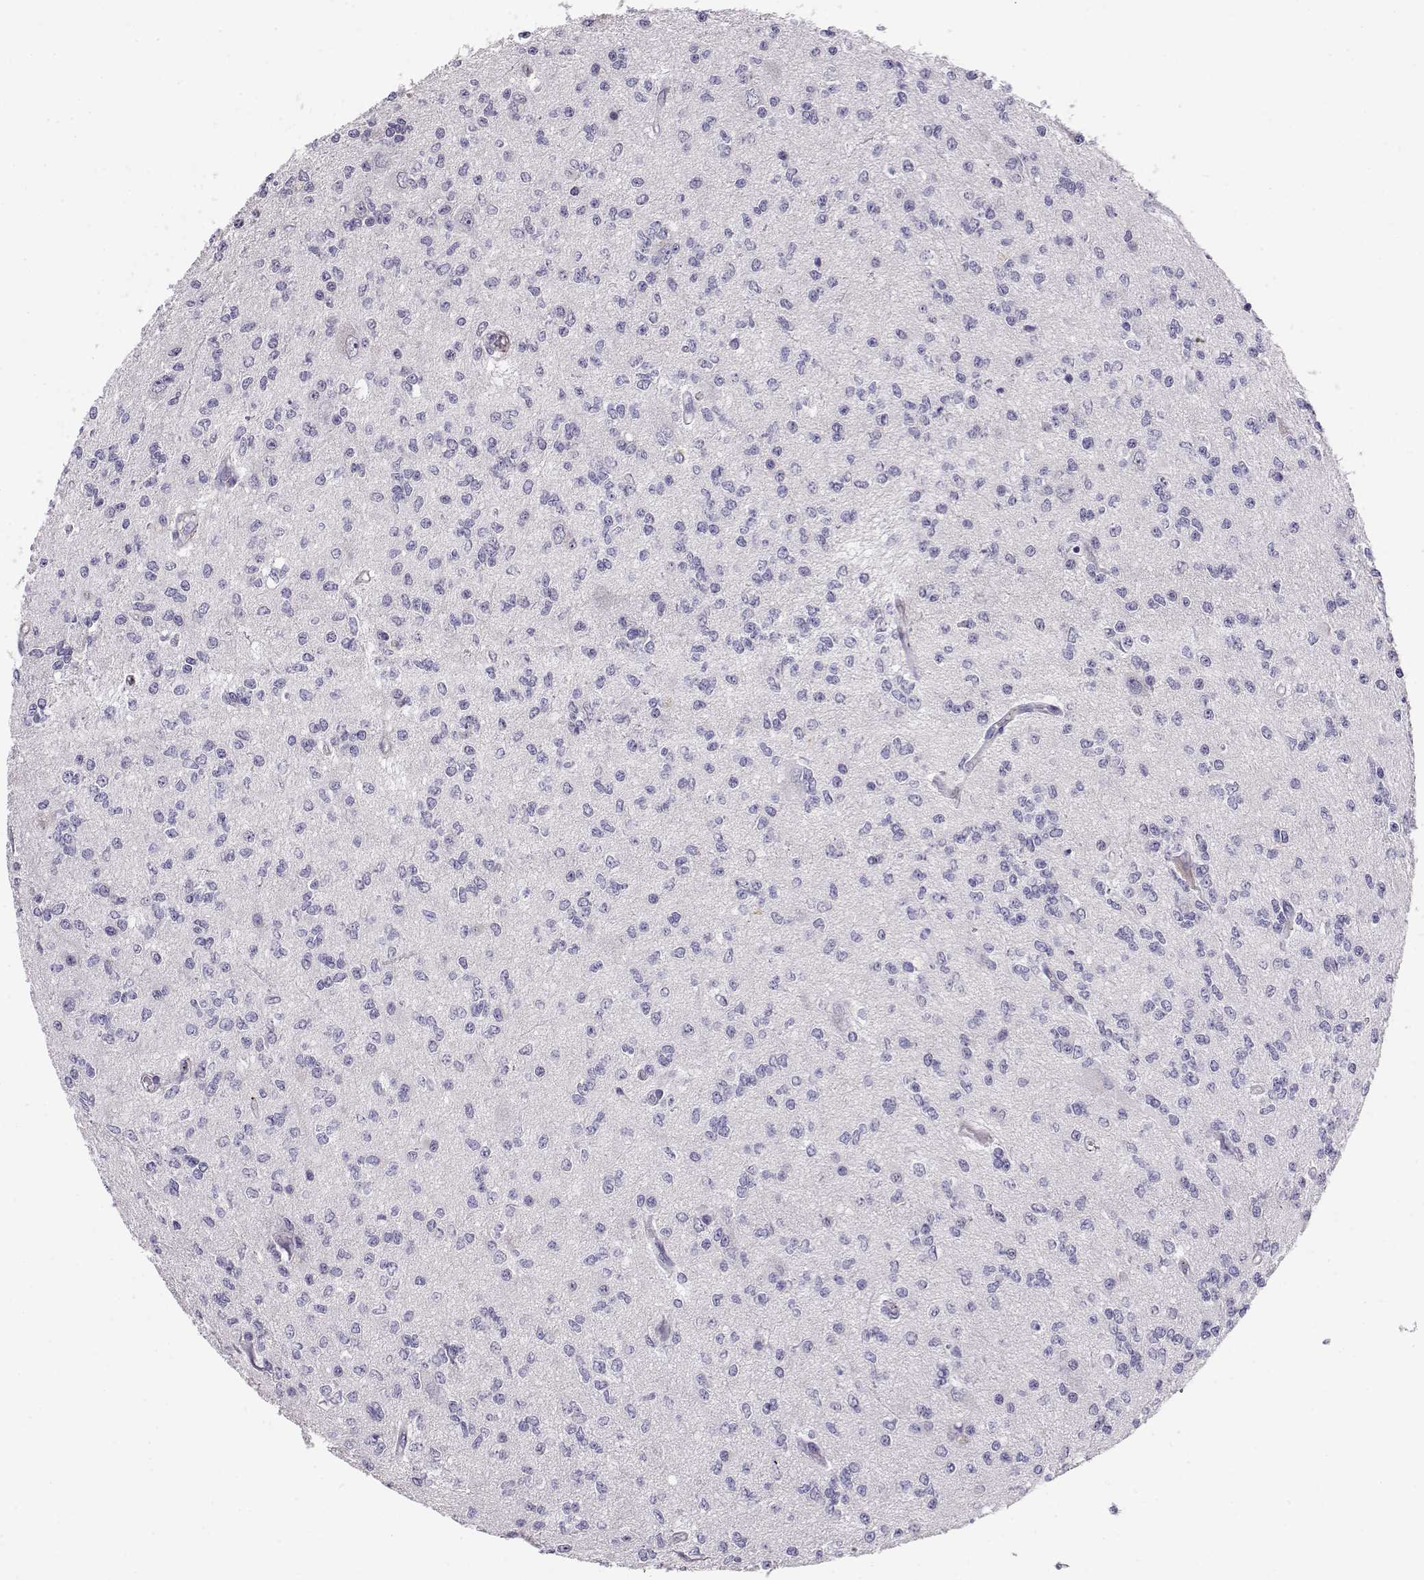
{"staining": {"intensity": "negative", "quantity": "none", "location": "none"}, "tissue": "glioma", "cell_type": "Tumor cells", "image_type": "cancer", "snomed": [{"axis": "morphology", "description": "Glioma, malignant, Low grade"}, {"axis": "topography", "description": "Brain"}], "caption": "The immunohistochemistry (IHC) micrograph has no significant staining in tumor cells of low-grade glioma (malignant) tissue.", "gene": "ENDOU", "patient": {"sex": "male", "age": 67}}